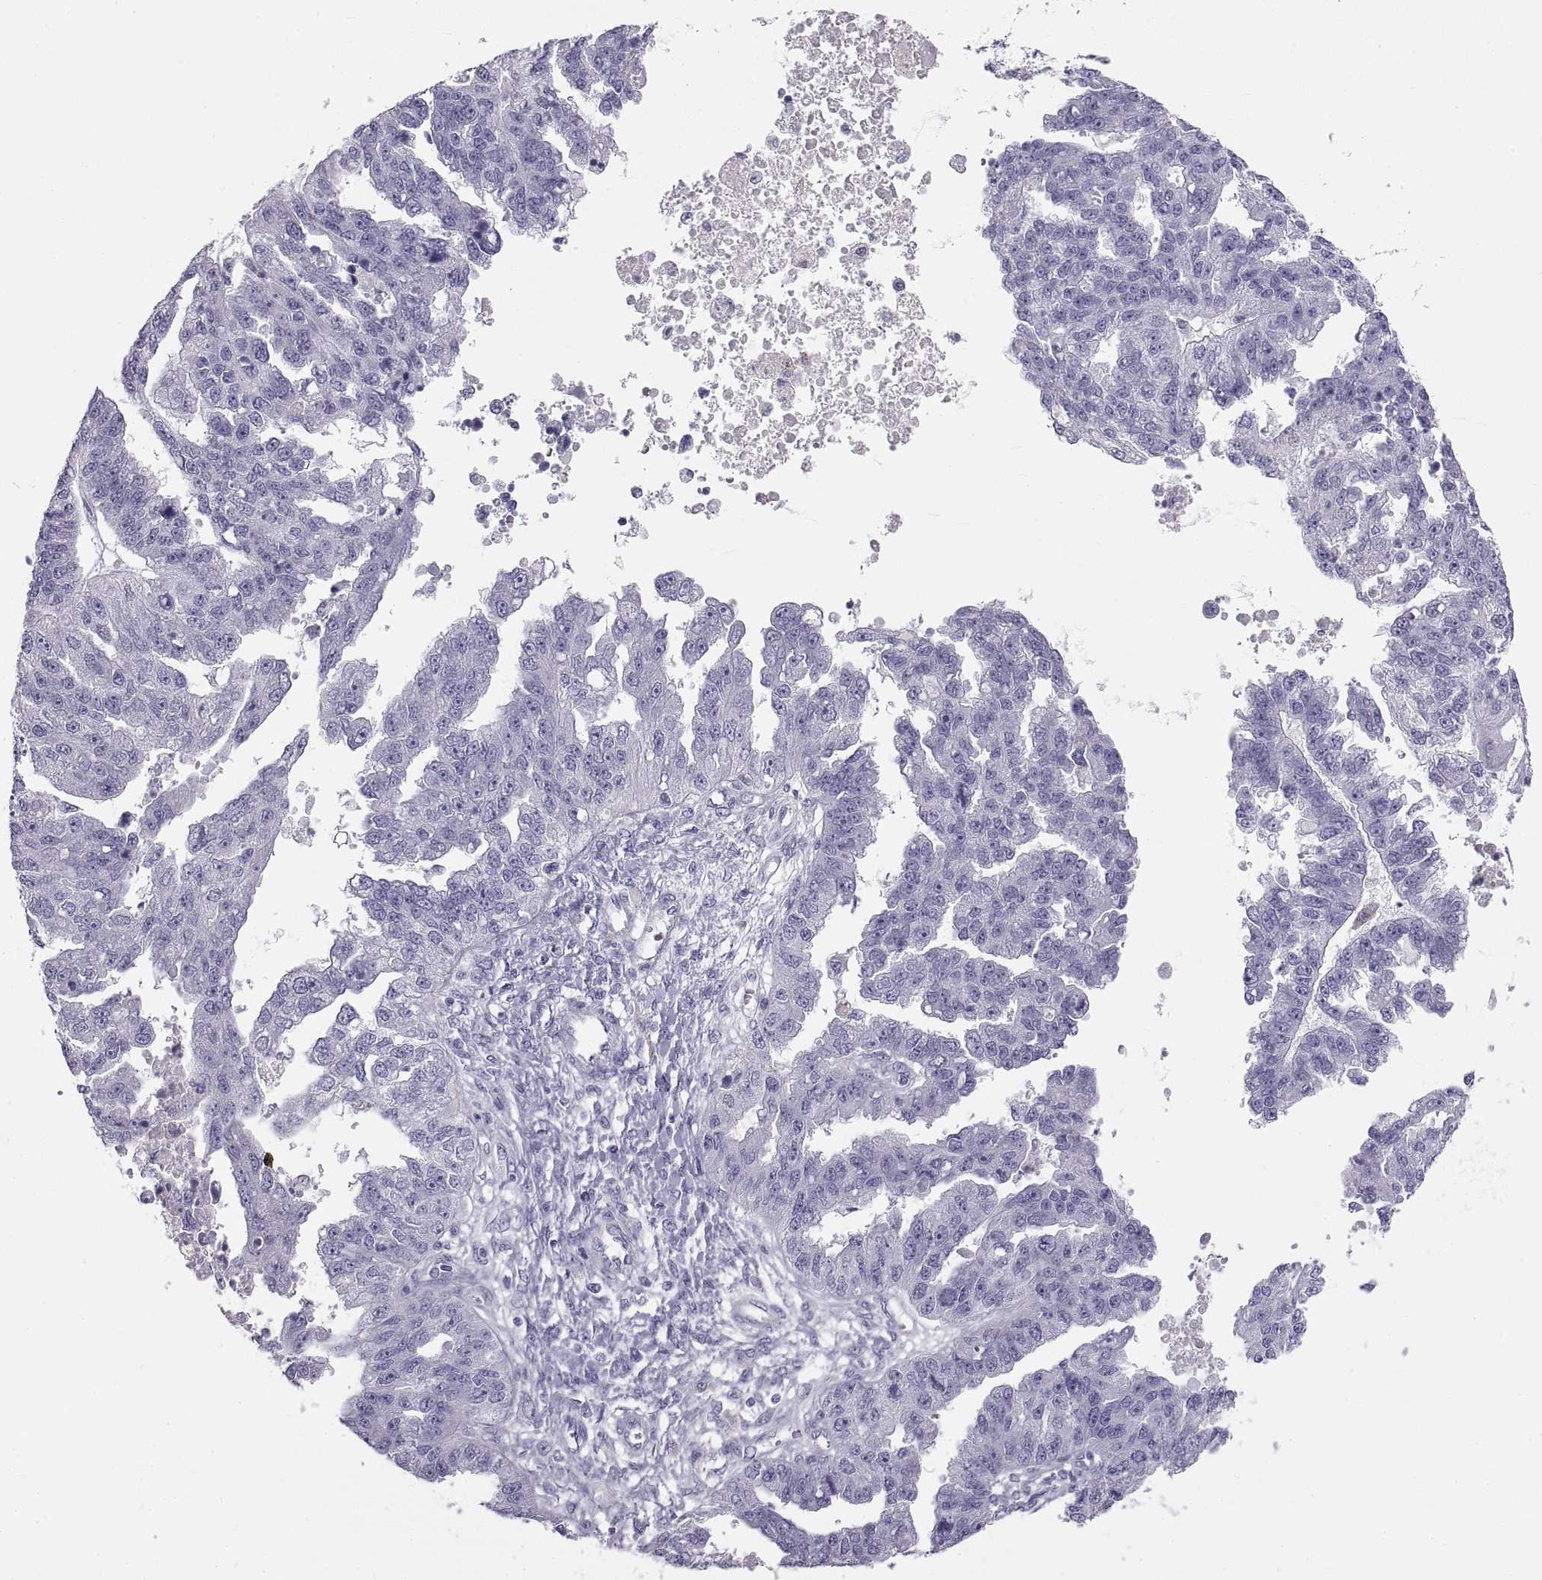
{"staining": {"intensity": "negative", "quantity": "none", "location": "none"}, "tissue": "ovarian cancer", "cell_type": "Tumor cells", "image_type": "cancer", "snomed": [{"axis": "morphology", "description": "Cystadenocarcinoma, serous, NOS"}, {"axis": "topography", "description": "Ovary"}], "caption": "Immunohistochemistry of ovarian cancer displays no expression in tumor cells.", "gene": "CRYBB3", "patient": {"sex": "female", "age": 58}}